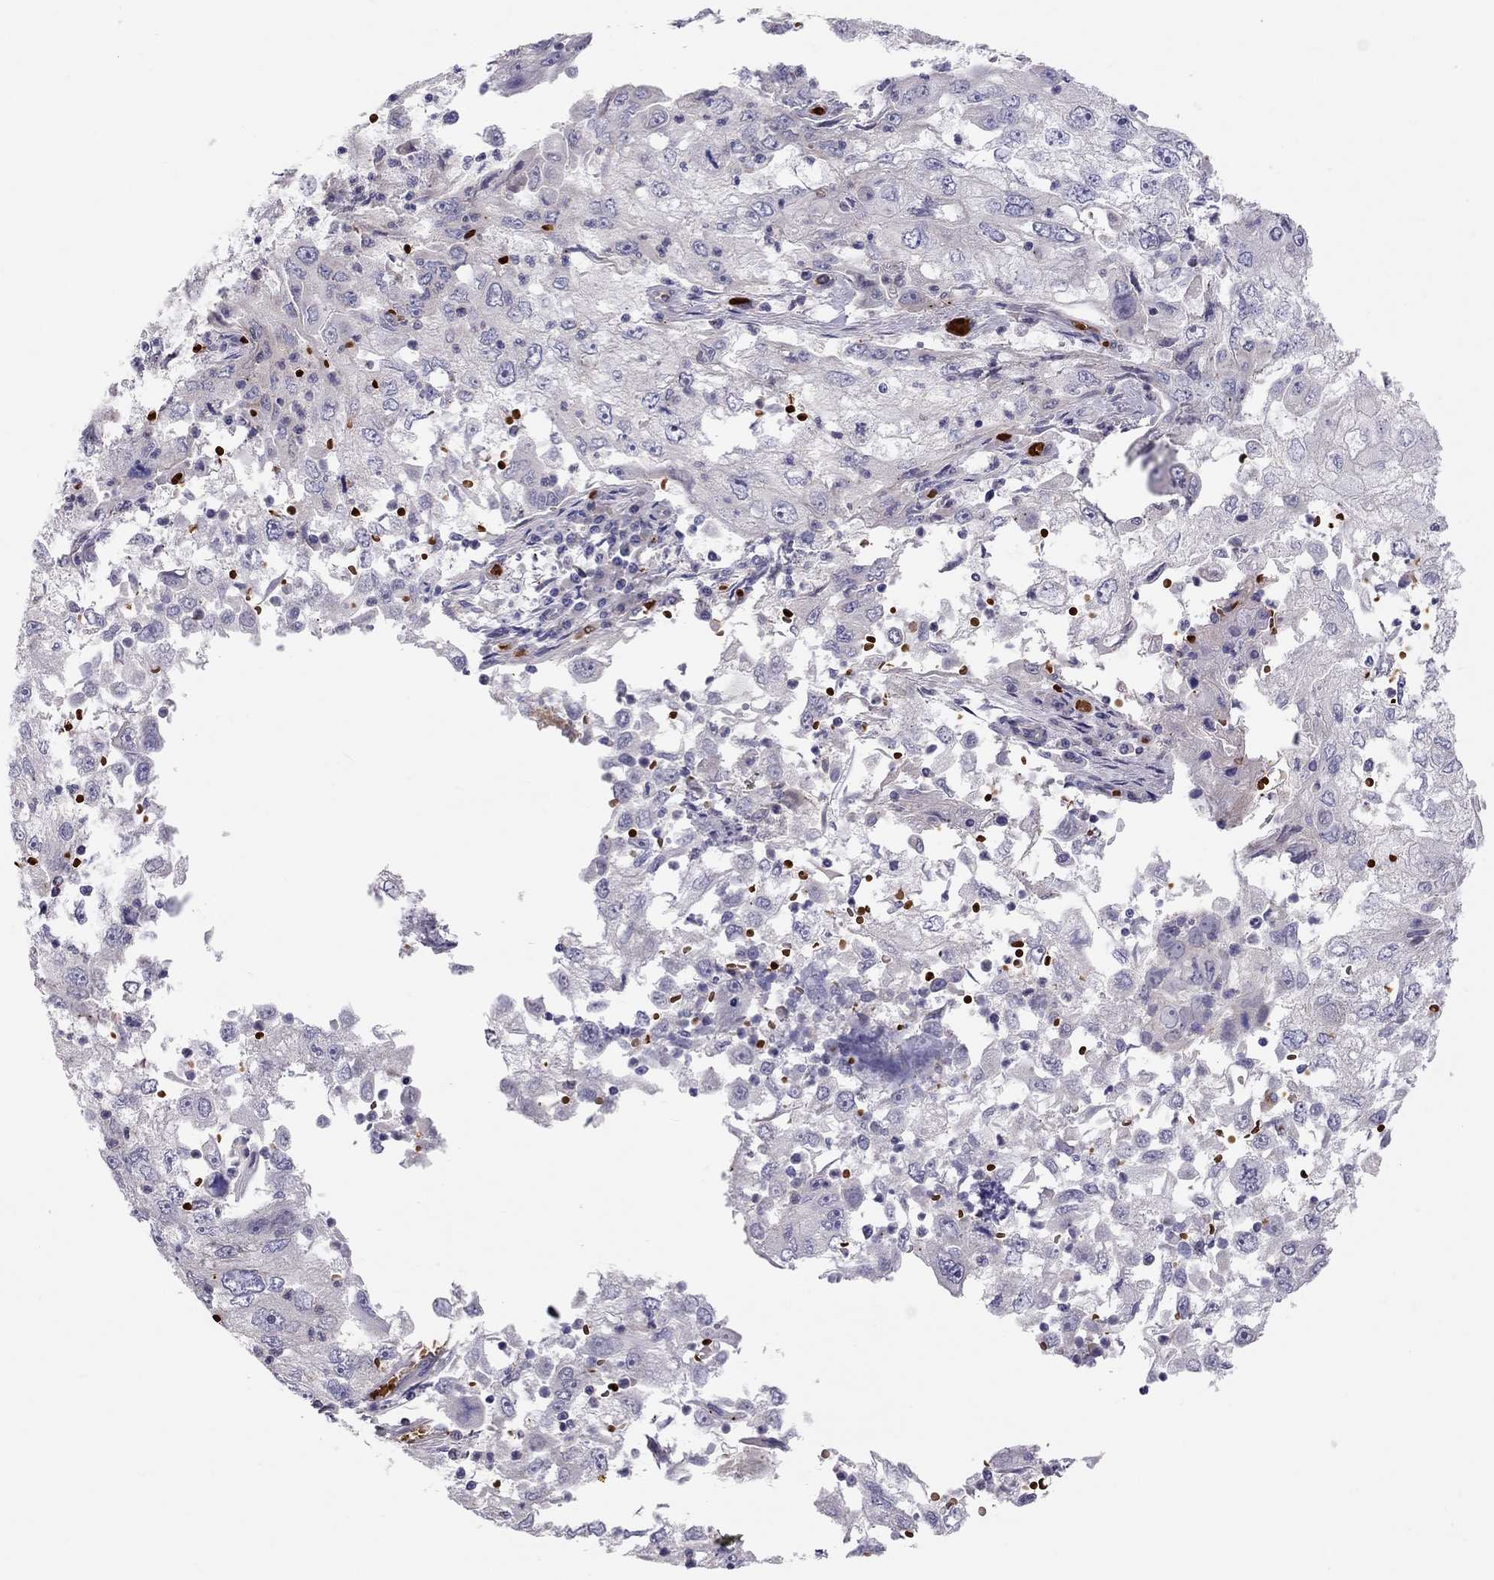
{"staining": {"intensity": "negative", "quantity": "none", "location": "none"}, "tissue": "cervical cancer", "cell_type": "Tumor cells", "image_type": "cancer", "snomed": [{"axis": "morphology", "description": "Squamous cell carcinoma, NOS"}, {"axis": "topography", "description": "Cervix"}], "caption": "Protein analysis of cervical cancer (squamous cell carcinoma) displays no significant staining in tumor cells.", "gene": "FRMD1", "patient": {"sex": "female", "age": 36}}